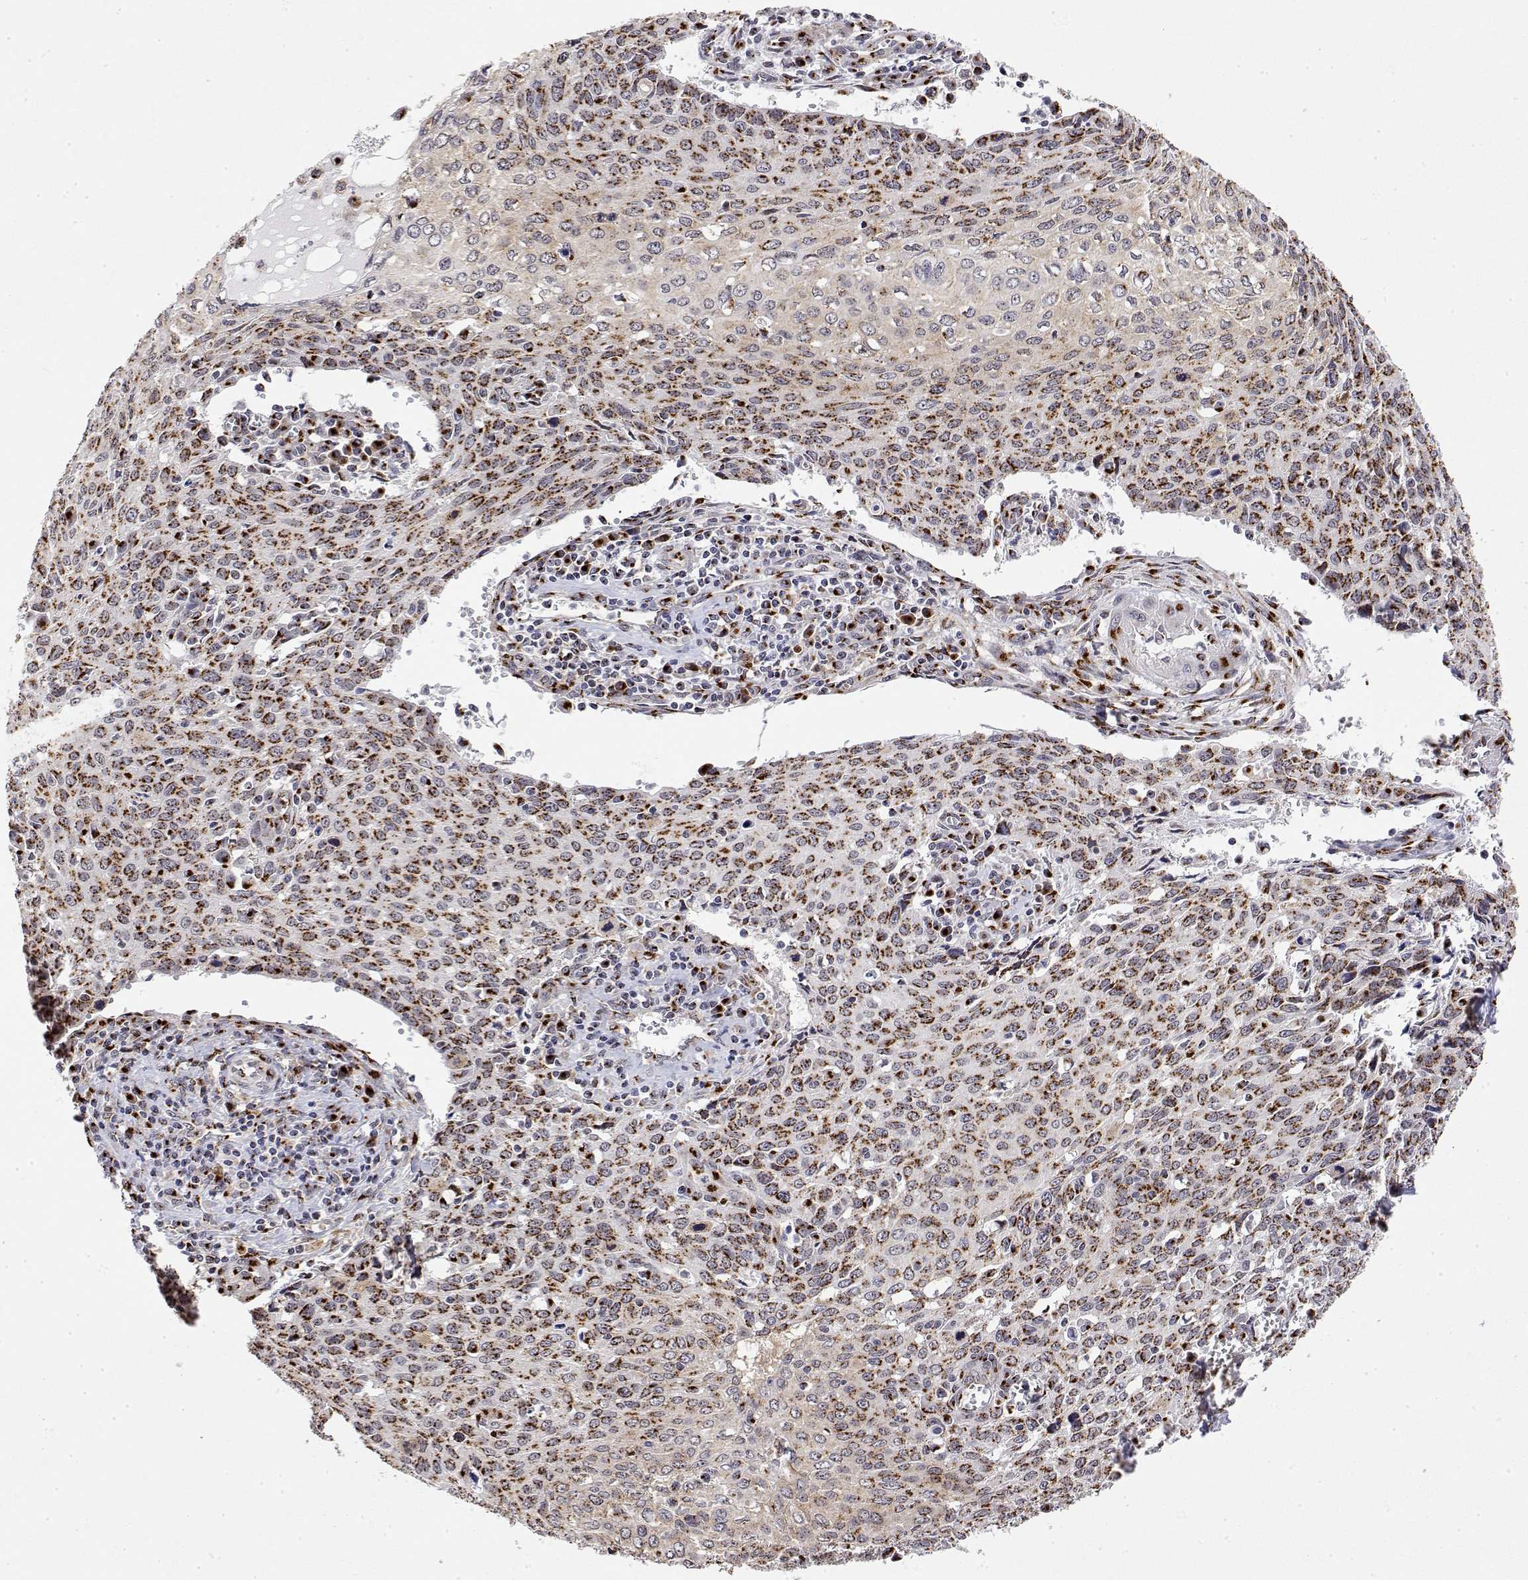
{"staining": {"intensity": "strong", "quantity": ">75%", "location": "cytoplasmic/membranous"}, "tissue": "cervical cancer", "cell_type": "Tumor cells", "image_type": "cancer", "snomed": [{"axis": "morphology", "description": "Squamous cell carcinoma, NOS"}, {"axis": "topography", "description": "Cervix"}], "caption": "Human cervical squamous cell carcinoma stained with a brown dye exhibits strong cytoplasmic/membranous positive expression in approximately >75% of tumor cells.", "gene": "YIPF3", "patient": {"sex": "female", "age": 38}}